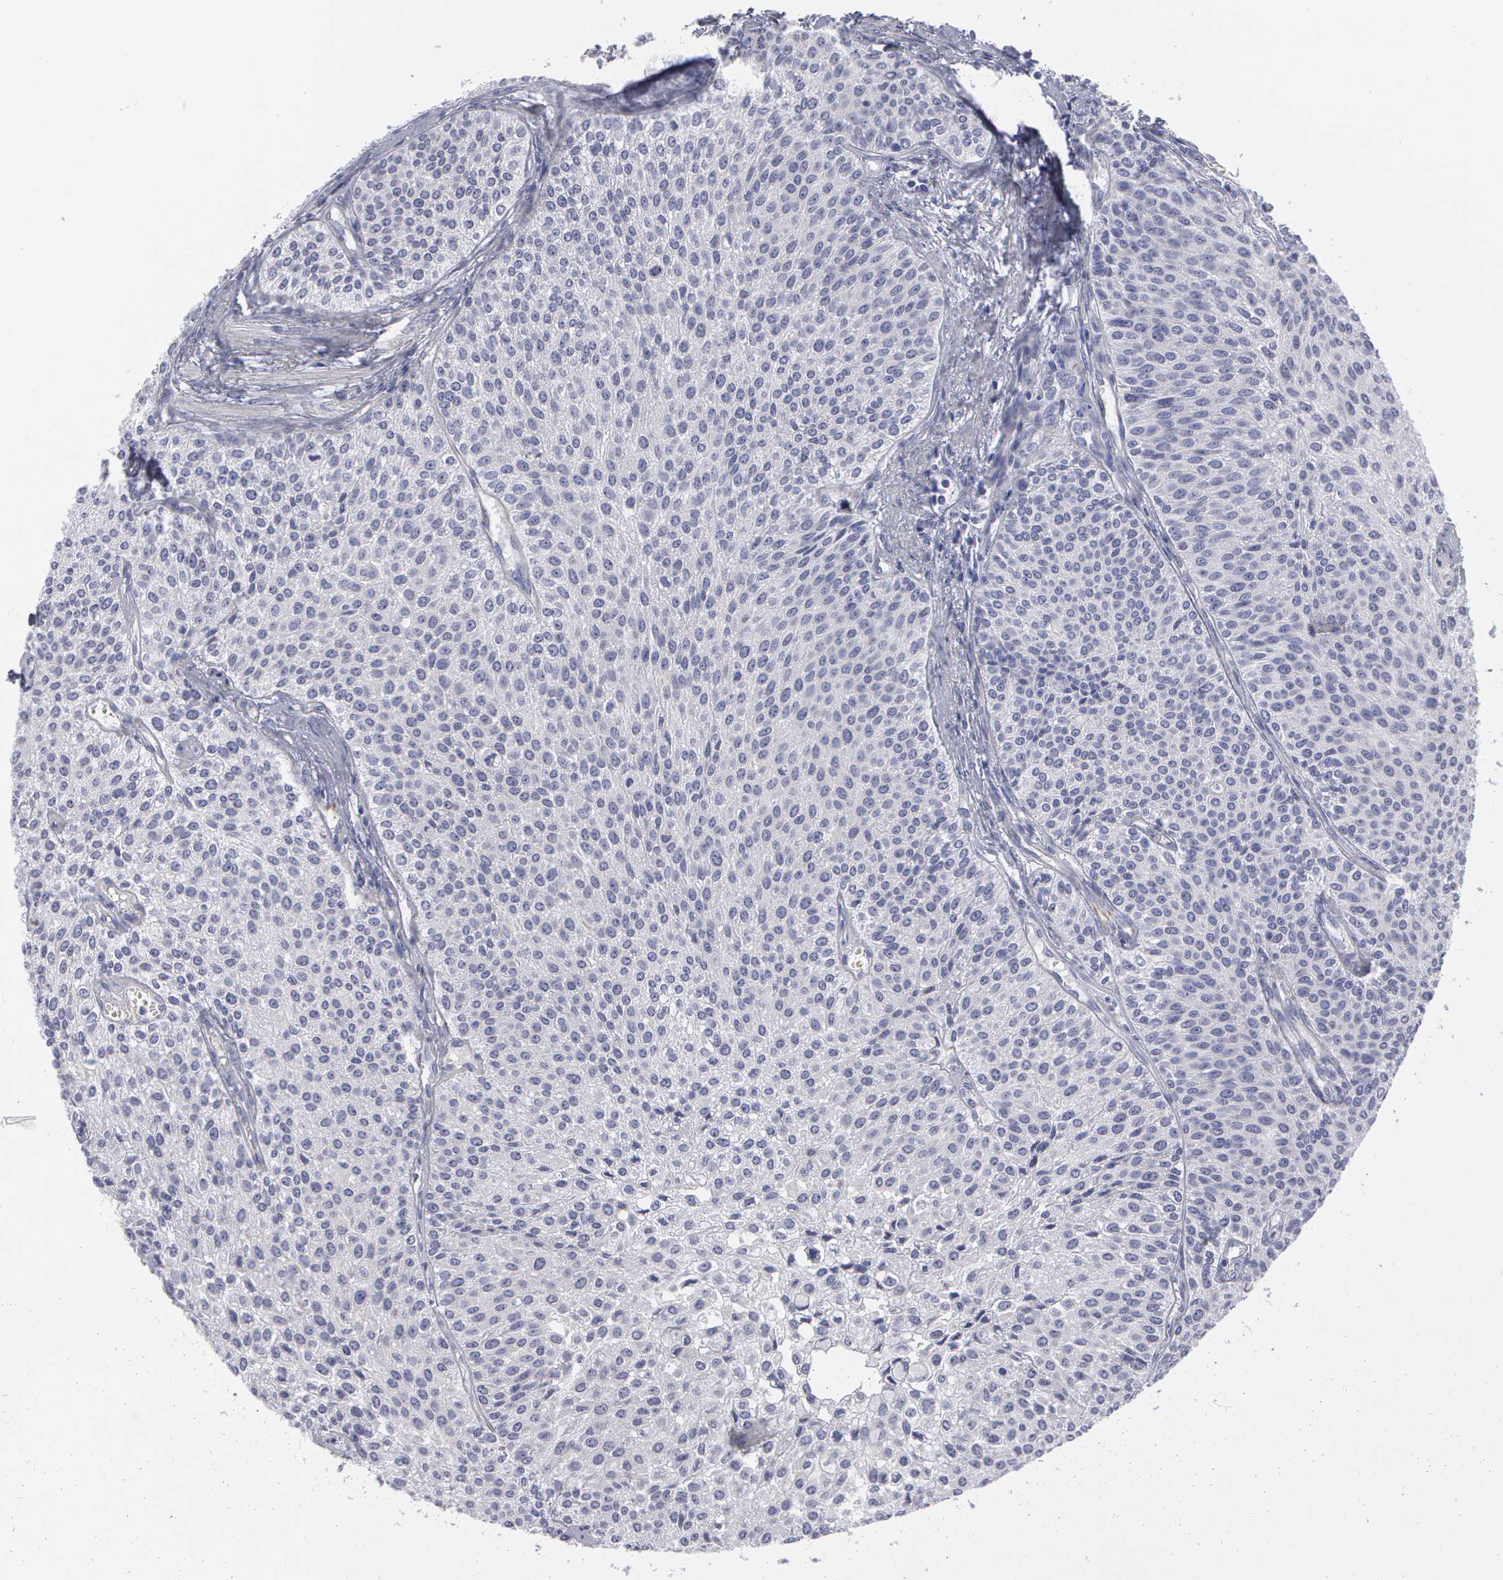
{"staining": {"intensity": "negative", "quantity": "none", "location": "none"}, "tissue": "urothelial cancer", "cell_type": "Tumor cells", "image_type": "cancer", "snomed": [{"axis": "morphology", "description": "Urothelial carcinoma, Low grade"}, {"axis": "topography", "description": "Urinary bladder"}], "caption": "A high-resolution histopathology image shows IHC staining of urothelial cancer, which shows no significant positivity in tumor cells.", "gene": "SMC1B", "patient": {"sex": "female", "age": 73}}